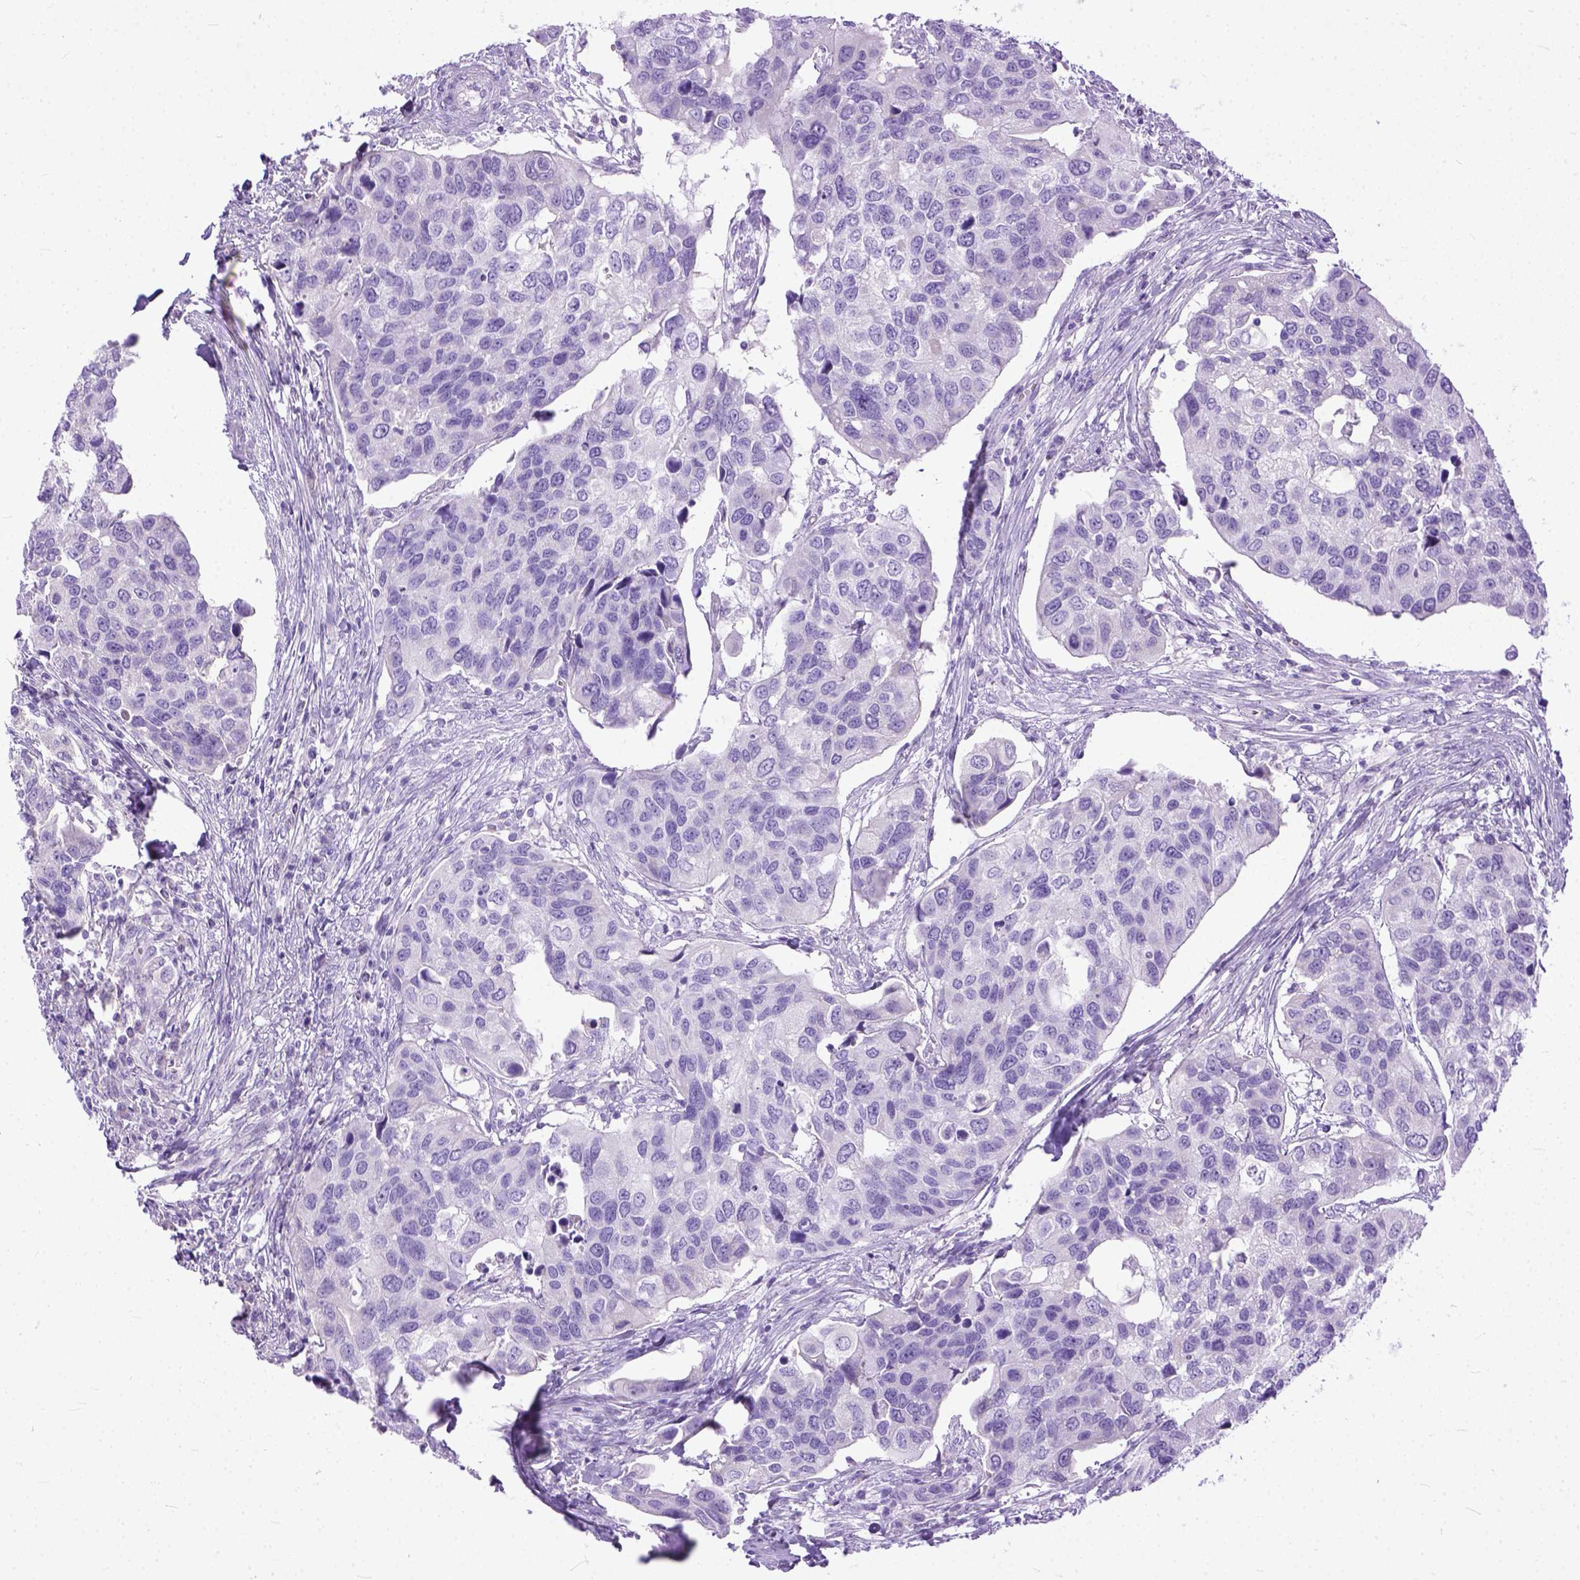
{"staining": {"intensity": "negative", "quantity": "none", "location": "none"}, "tissue": "urothelial cancer", "cell_type": "Tumor cells", "image_type": "cancer", "snomed": [{"axis": "morphology", "description": "Urothelial carcinoma, High grade"}, {"axis": "topography", "description": "Urinary bladder"}], "caption": "Tumor cells show no significant staining in high-grade urothelial carcinoma. (DAB immunohistochemistry (IHC) visualized using brightfield microscopy, high magnification).", "gene": "PLK5", "patient": {"sex": "male", "age": 60}}